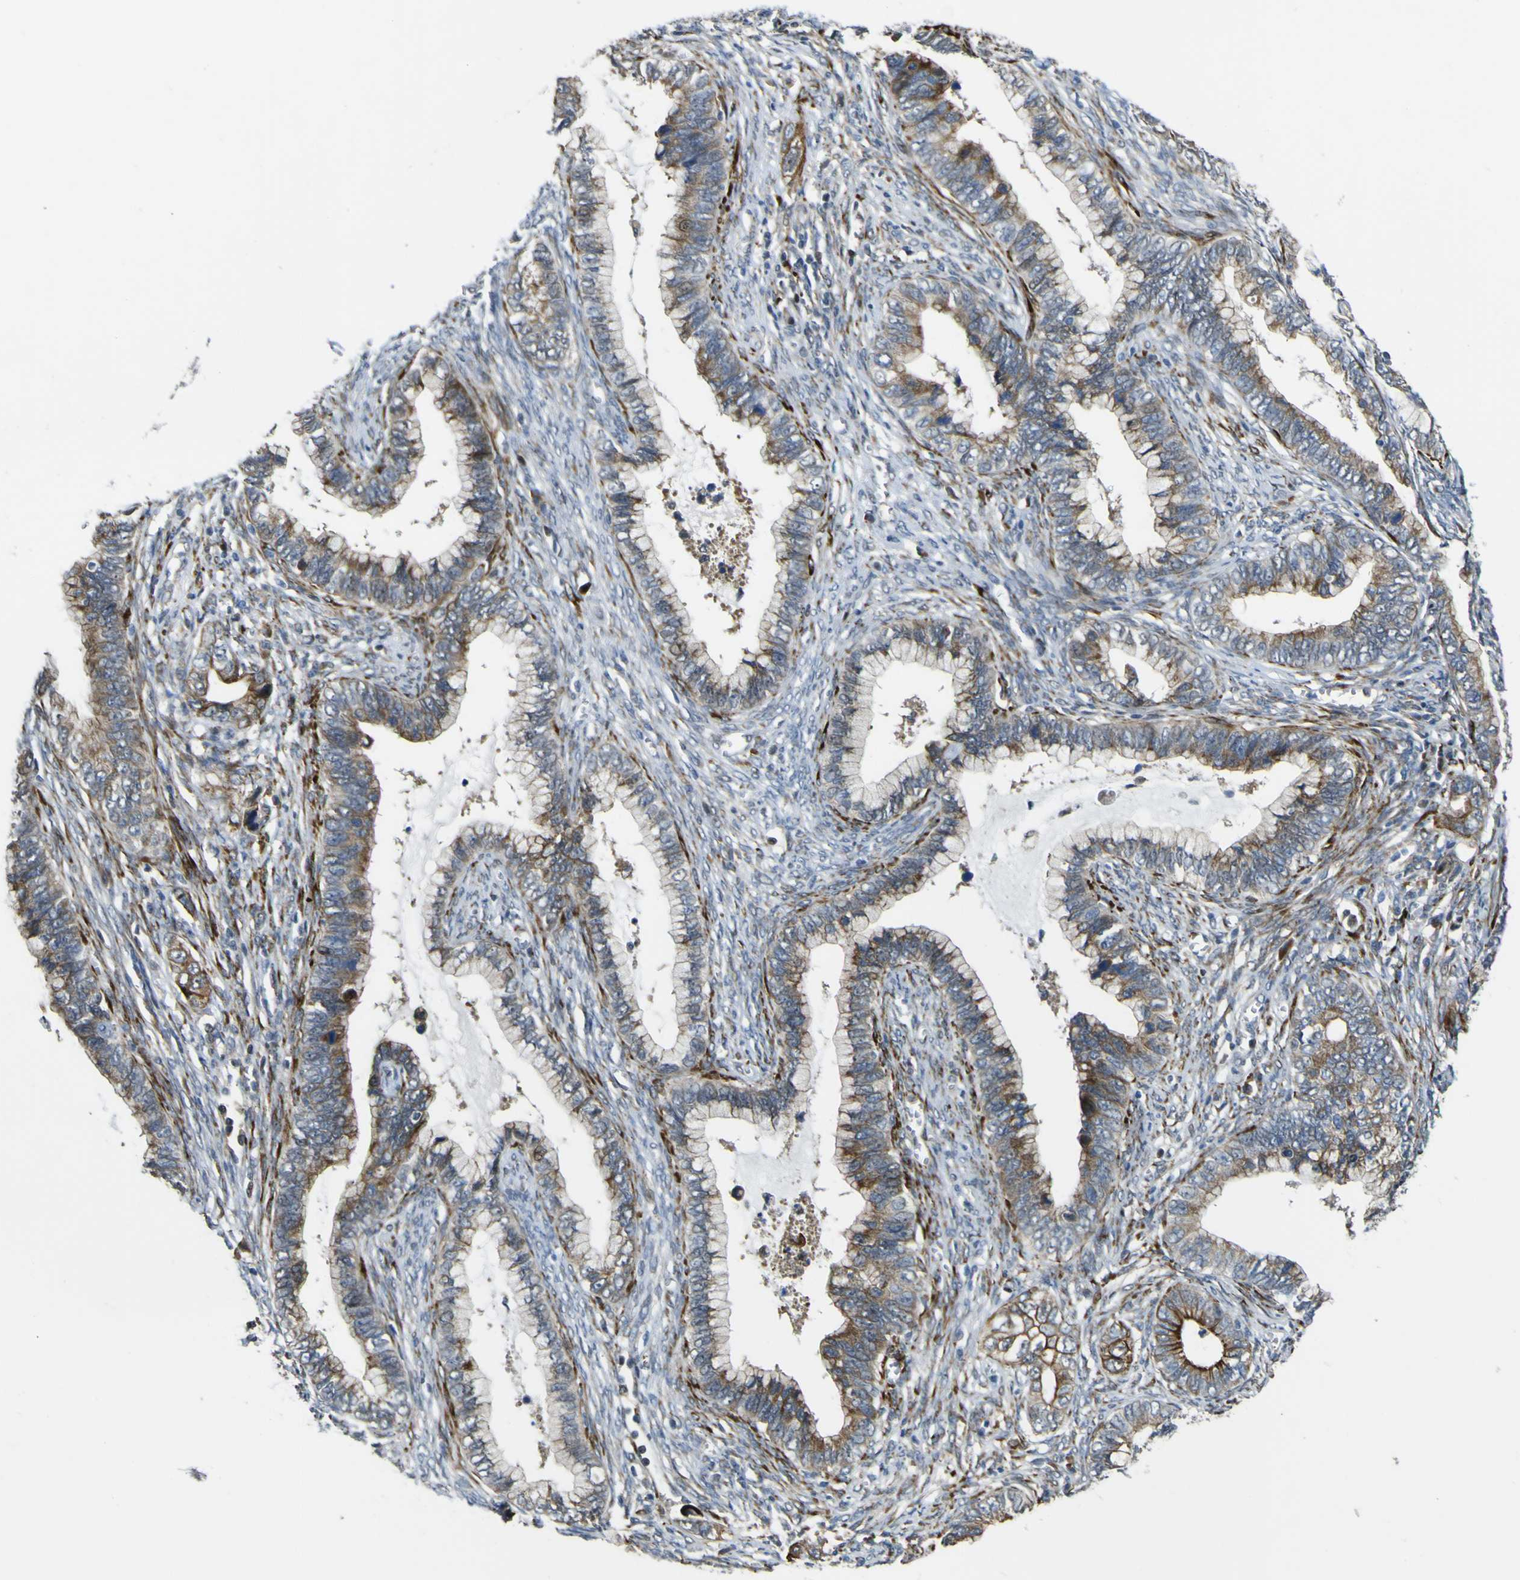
{"staining": {"intensity": "moderate", "quantity": ">75%", "location": "cytoplasmic/membranous"}, "tissue": "cervical cancer", "cell_type": "Tumor cells", "image_type": "cancer", "snomed": [{"axis": "morphology", "description": "Adenocarcinoma, NOS"}, {"axis": "topography", "description": "Cervix"}], "caption": "Brown immunohistochemical staining in adenocarcinoma (cervical) exhibits moderate cytoplasmic/membranous staining in about >75% of tumor cells.", "gene": "LBHD1", "patient": {"sex": "female", "age": 44}}